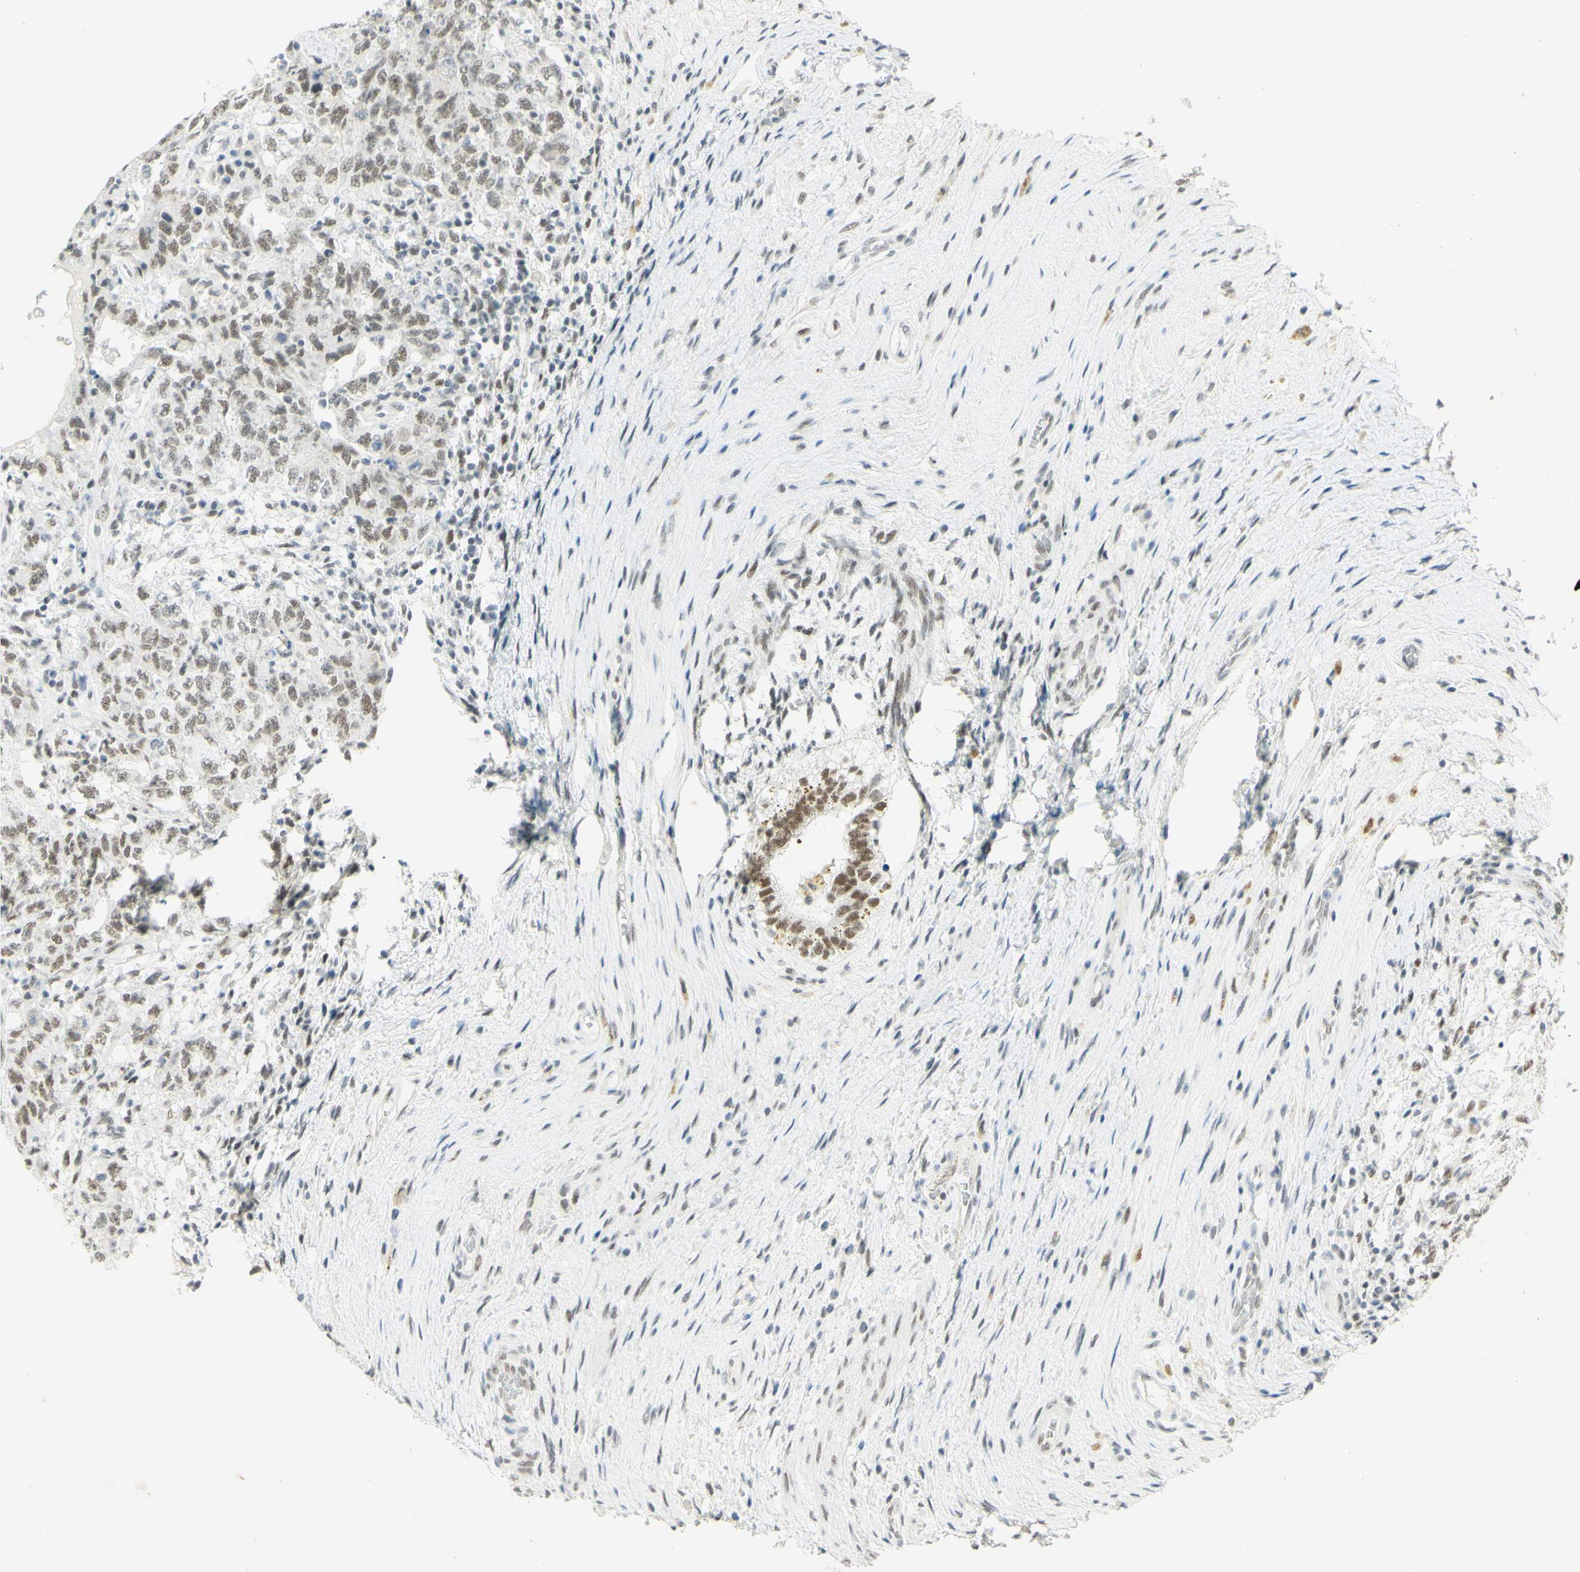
{"staining": {"intensity": "weak", "quantity": ">75%", "location": "nuclear"}, "tissue": "testis cancer", "cell_type": "Tumor cells", "image_type": "cancer", "snomed": [{"axis": "morphology", "description": "Carcinoma, Embryonal, NOS"}, {"axis": "topography", "description": "Testis"}], "caption": "Protein staining exhibits weak nuclear positivity in approximately >75% of tumor cells in testis cancer.", "gene": "PMS2", "patient": {"sex": "male", "age": 26}}